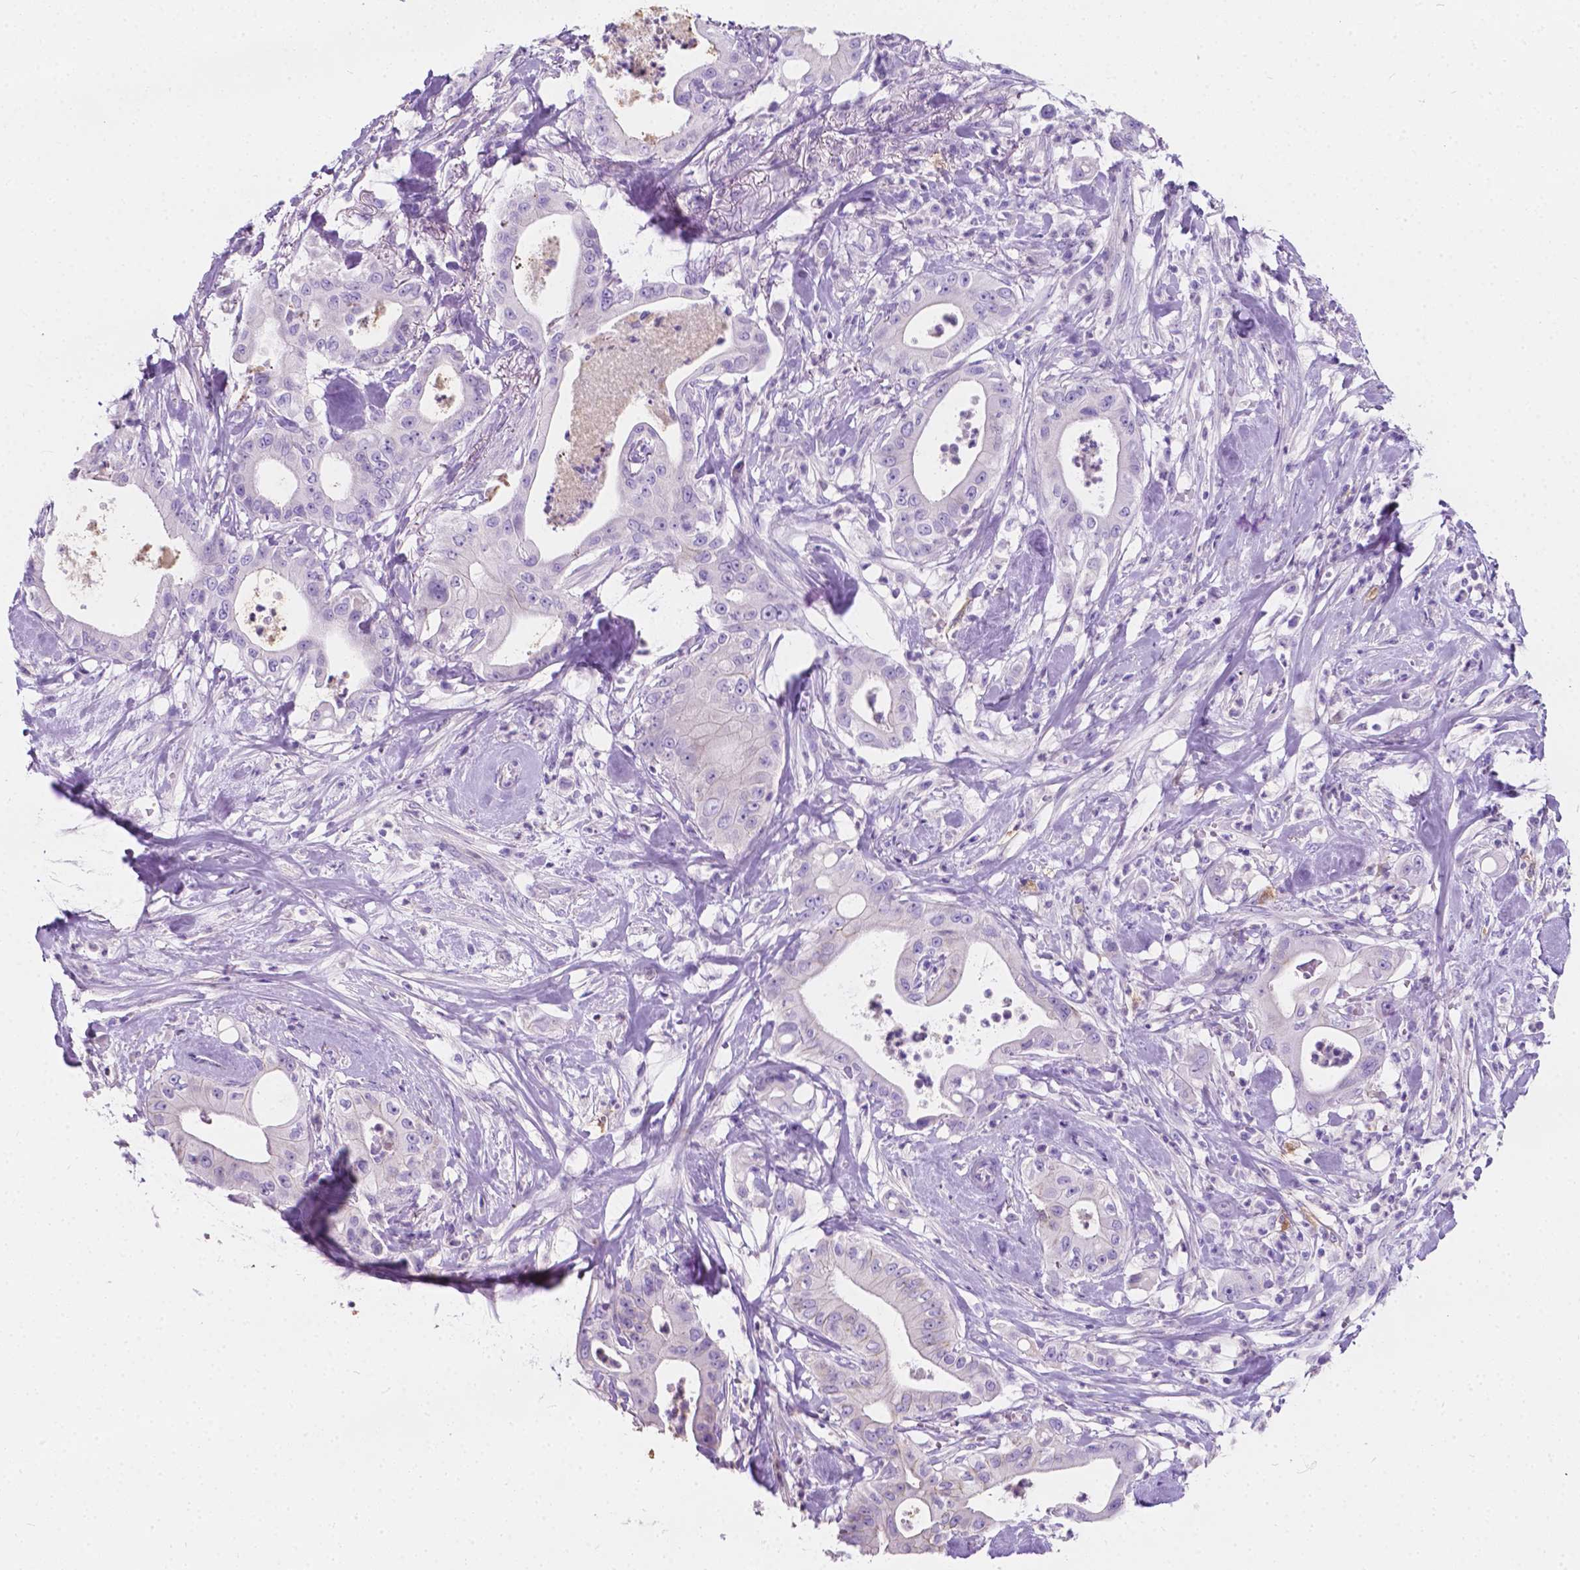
{"staining": {"intensity": "negative", "quantity": "none", "location": "none"}, "tissue": "pancreatic cancer", "cell_type": "Tumor cells", "image_type": "cancer", "snomed": [{"axis": "morphology", "description": "Adenocarcinoma, NOS"}, {"axis": "topography", "description": "Pancreas"}], "caption": "The IHC photomicrograph has no significant positivity in tumor cells of adenocarcinoma (pancreatic) tissue. The staining was performed using DAB (3,3'-diaminobenzidine) to visualize the protein expression in brown, while the nuclei were stained in blue with hematoxylin (Magnification: 20x).", "gene": "GNAO1", "patient": {"sex": "male", "age": 71}}